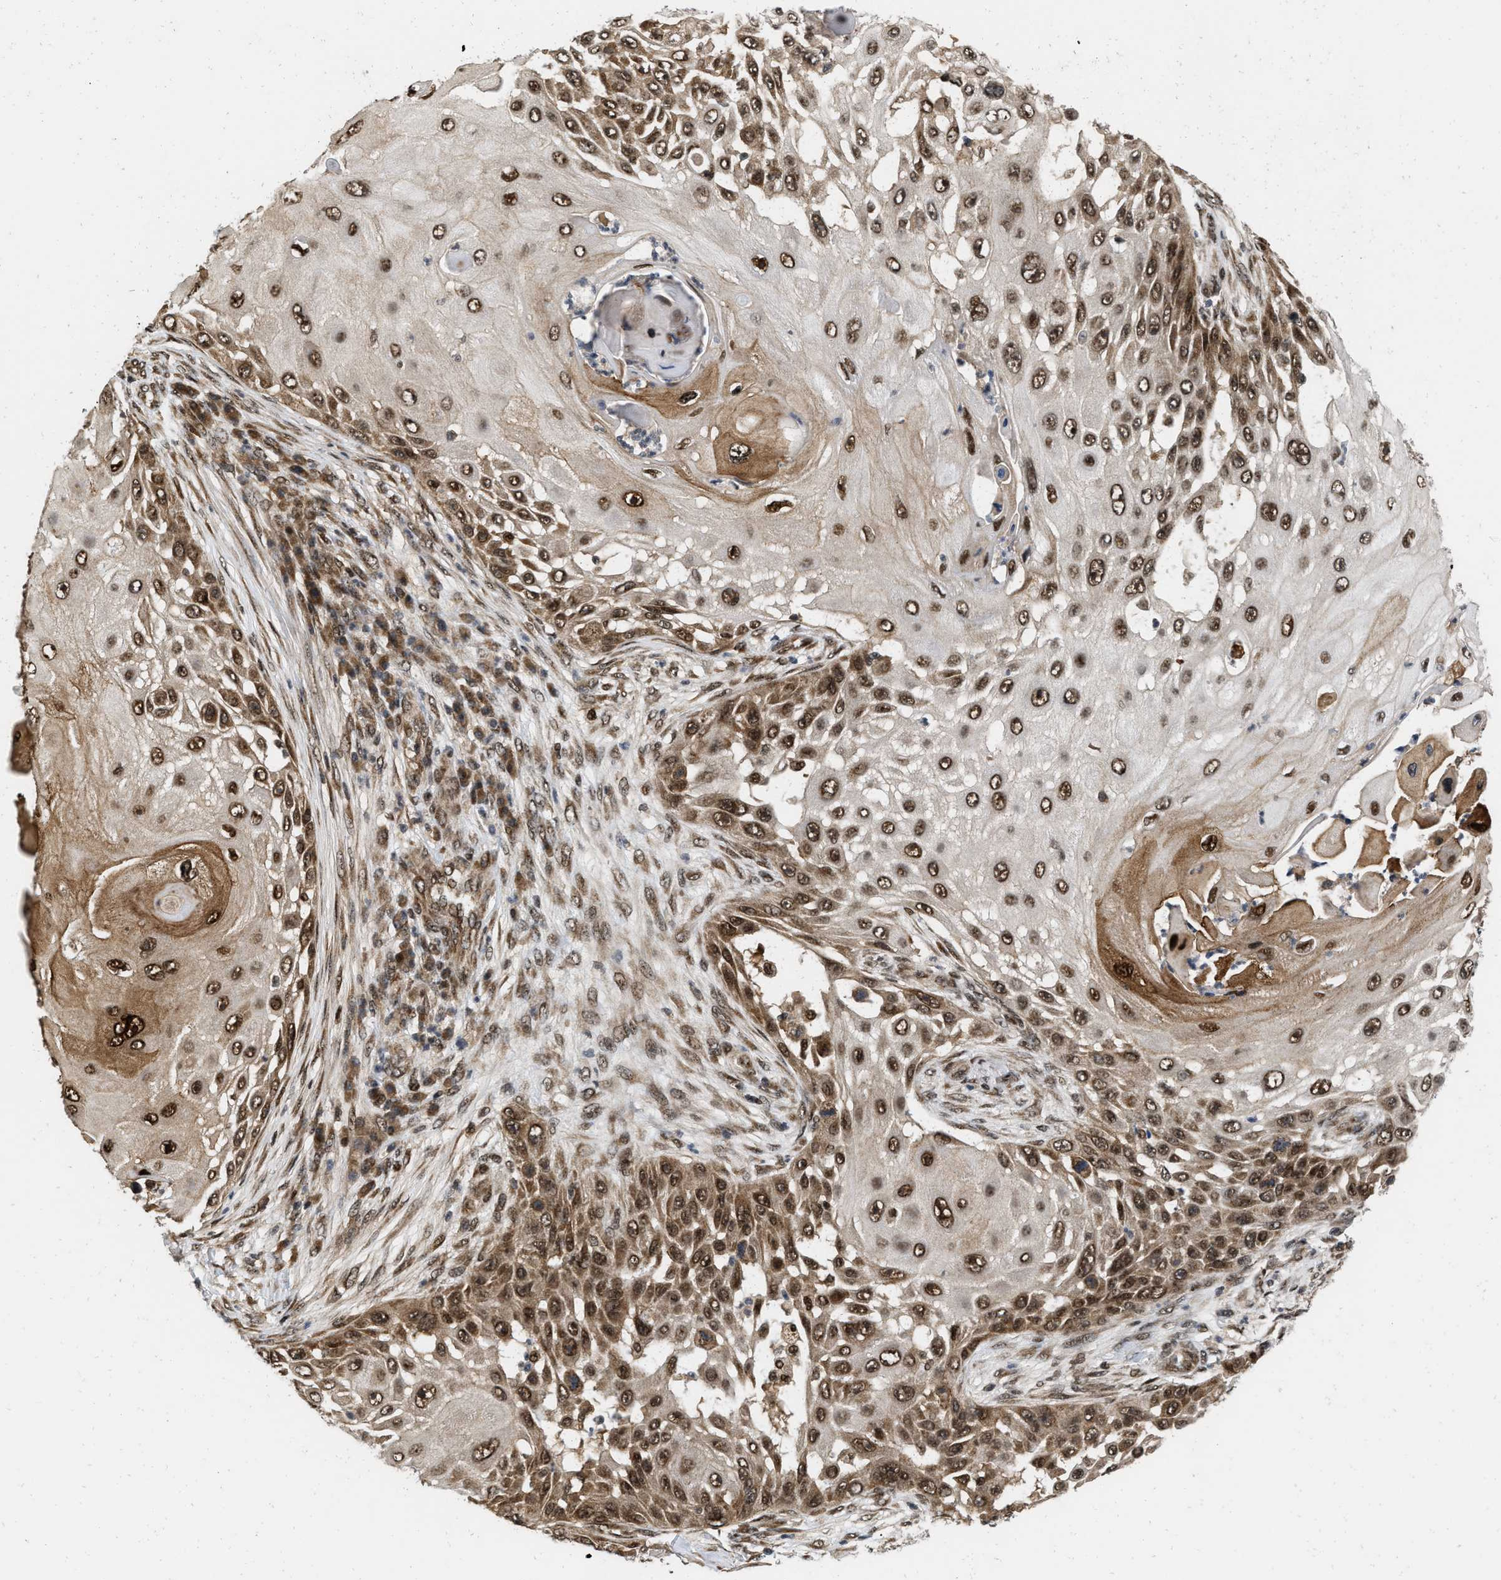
{"staining": {"intensity": "strong", "quantity": ">75%", "location": "cytoplasmic/membranous,nuclear"}, "tissue": "skin cancer", "cell_type": "Tumor cells", "image_type": "cancer", "snomed": [{"axis": "morphology", "description": "Squamous cell carcinoma, NOS"}, {"axis": "topography", "description": "Skin"}], "caption": "Immunohistochemistry (IHC) of human skin cancer reveals high levels of strong cytoplasmic/membranous and nuclear expression in approximately >75% of tumor cells. (IHC, brightfield microscopy, high magnification).", "gene": "ANKRD11", "patient": {"sex": "female", "age": 44}}